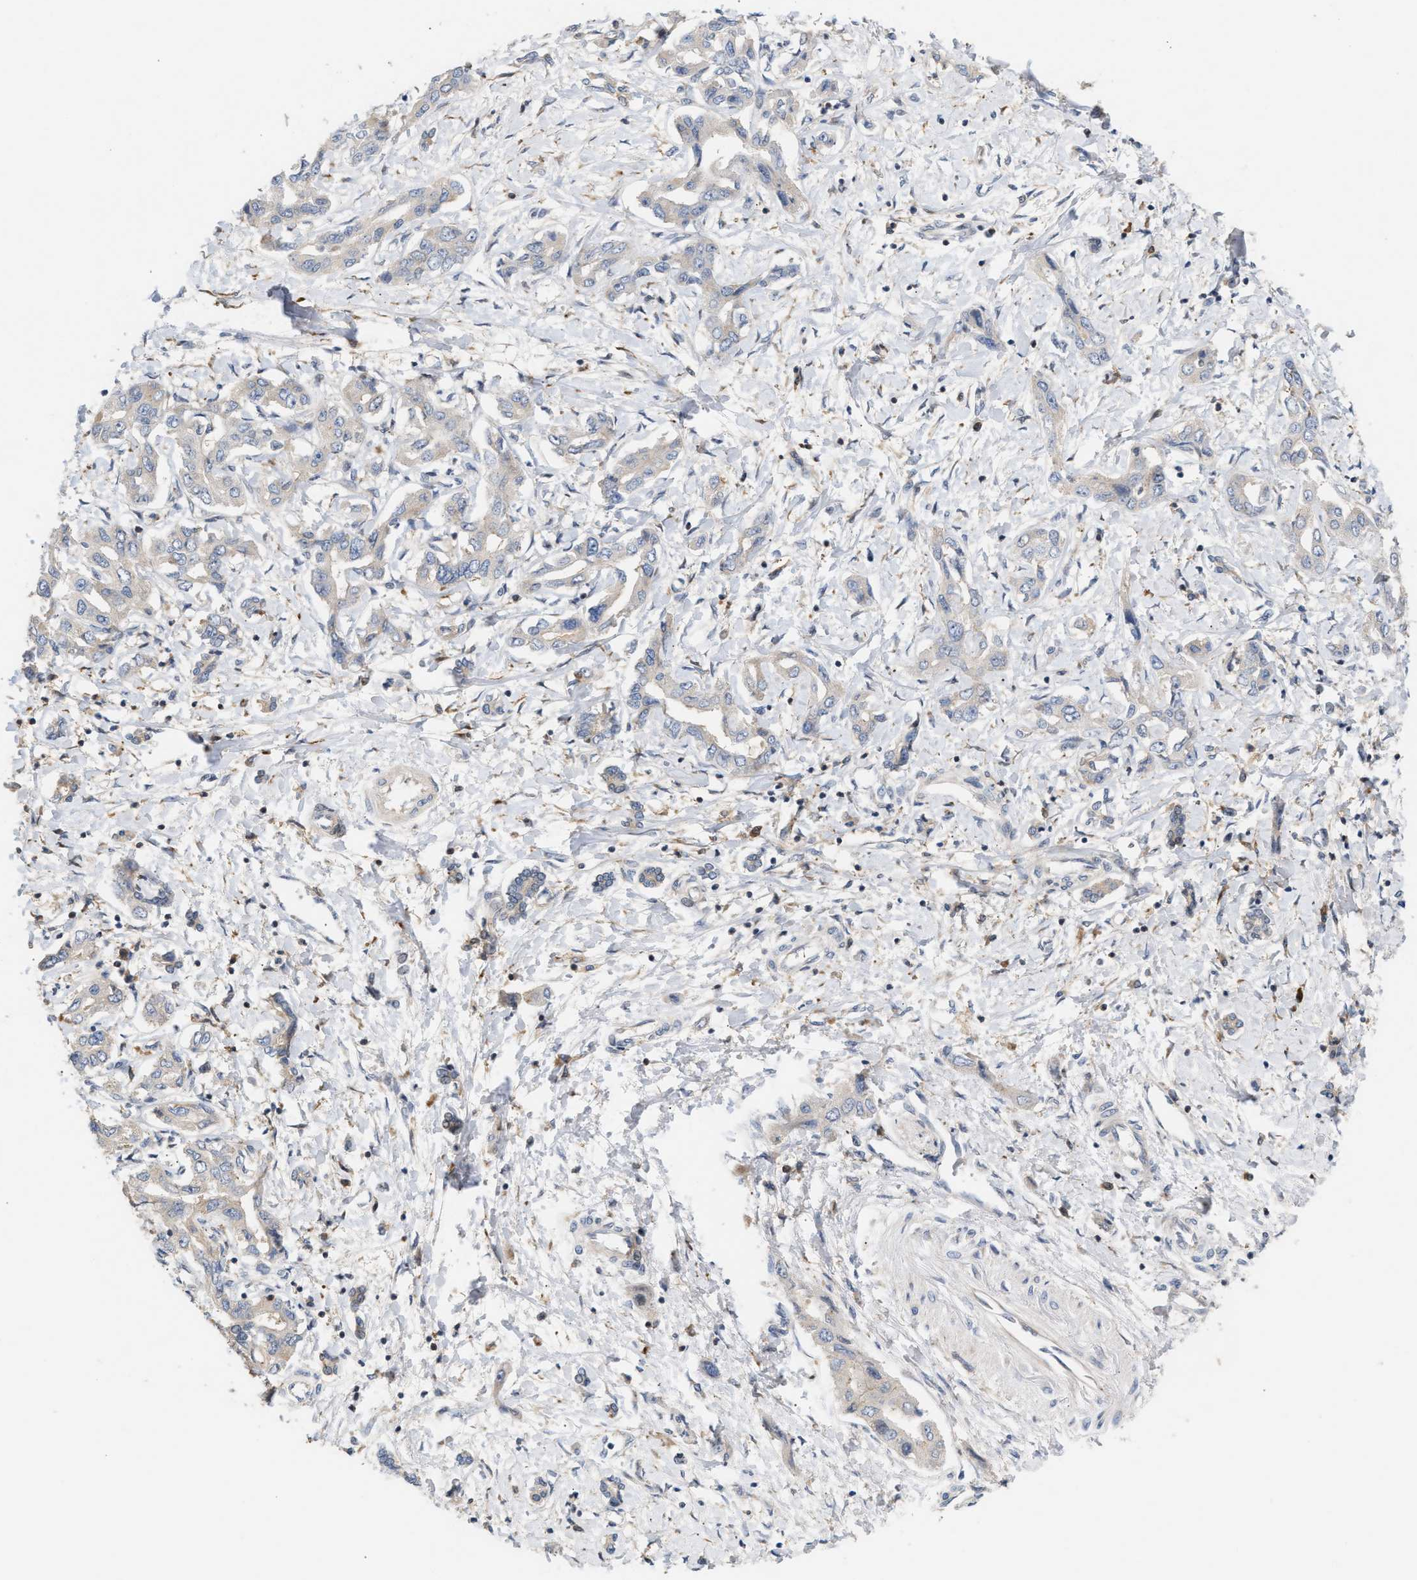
{"staining": {"intensity": "negative", "quantity": "none", "location": "none"}, "tissue": "liver cancer", "cell_type": "Tumor cells", "image_type": "cancer", "snomed": [{"axis": "morphology", "description": "Cholangiocarcinoma"}, {"axis": "topography", "description": "Liver"}], "caption": "A micrograph of human liver cholangiocarcinoma is negative for staining in tumor cells.", "gene": "DBNL", "patient": {"sex": "male", "age": 59}}